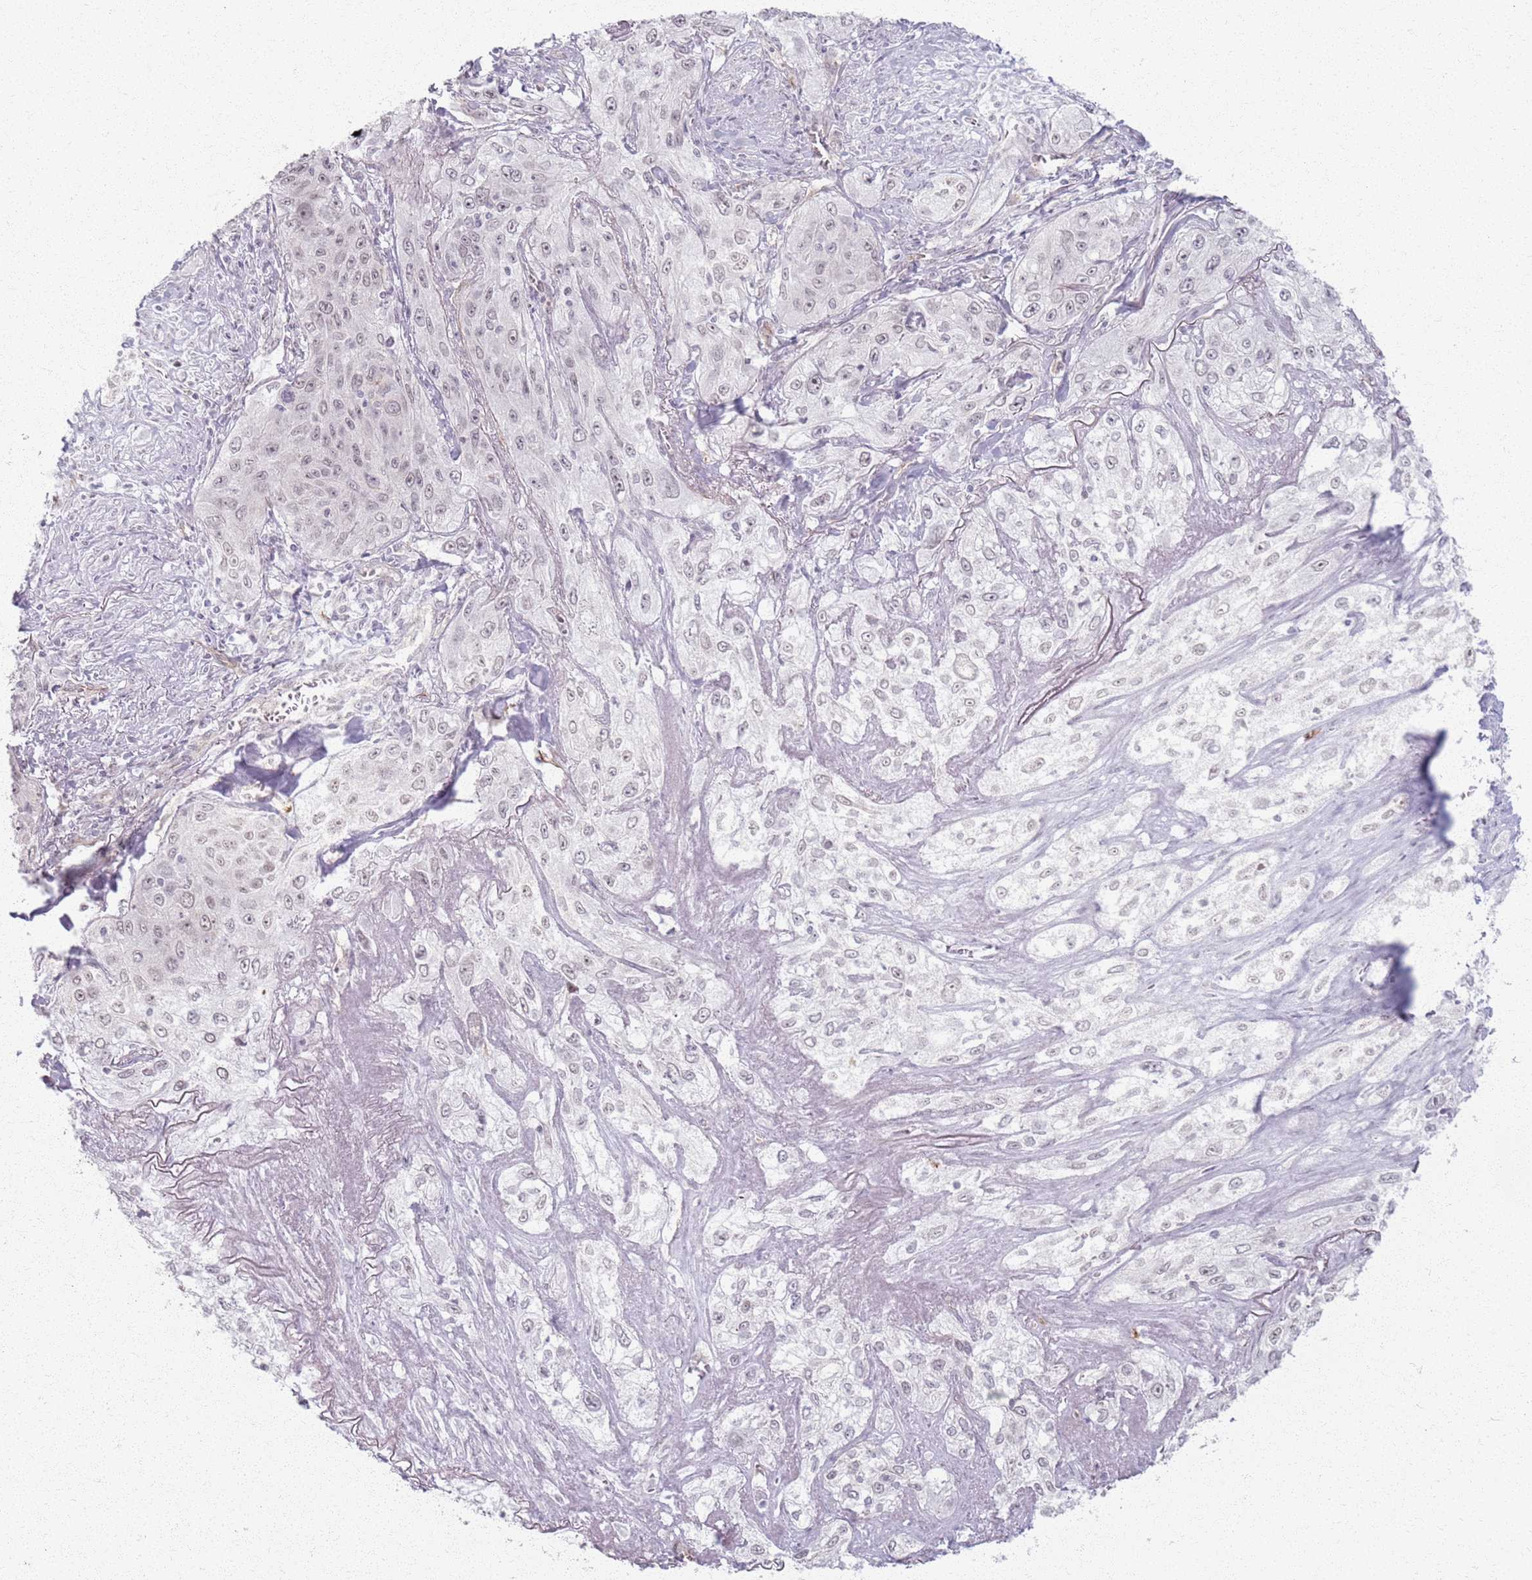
{"staining": {"intensity": "weak", "quantity": "<25%", "location": "nuclear"}, "tissue": "lung cancer", "cell_type": "Tumor cells", "image_type": "cancer", "snomed": [{"axis": "morphology", "description": "Squamous cell carcinoma, NOS"}, {"axis": "topography", "description": "Lung"}], "caption": "The immunohistochemistry (IHC) histopathology image has no significant staining in tumor cells of lung squamous cell carcinoma tissue.", "gene": "KCNA5", "patient": {"sex": "female", "age": 69}}